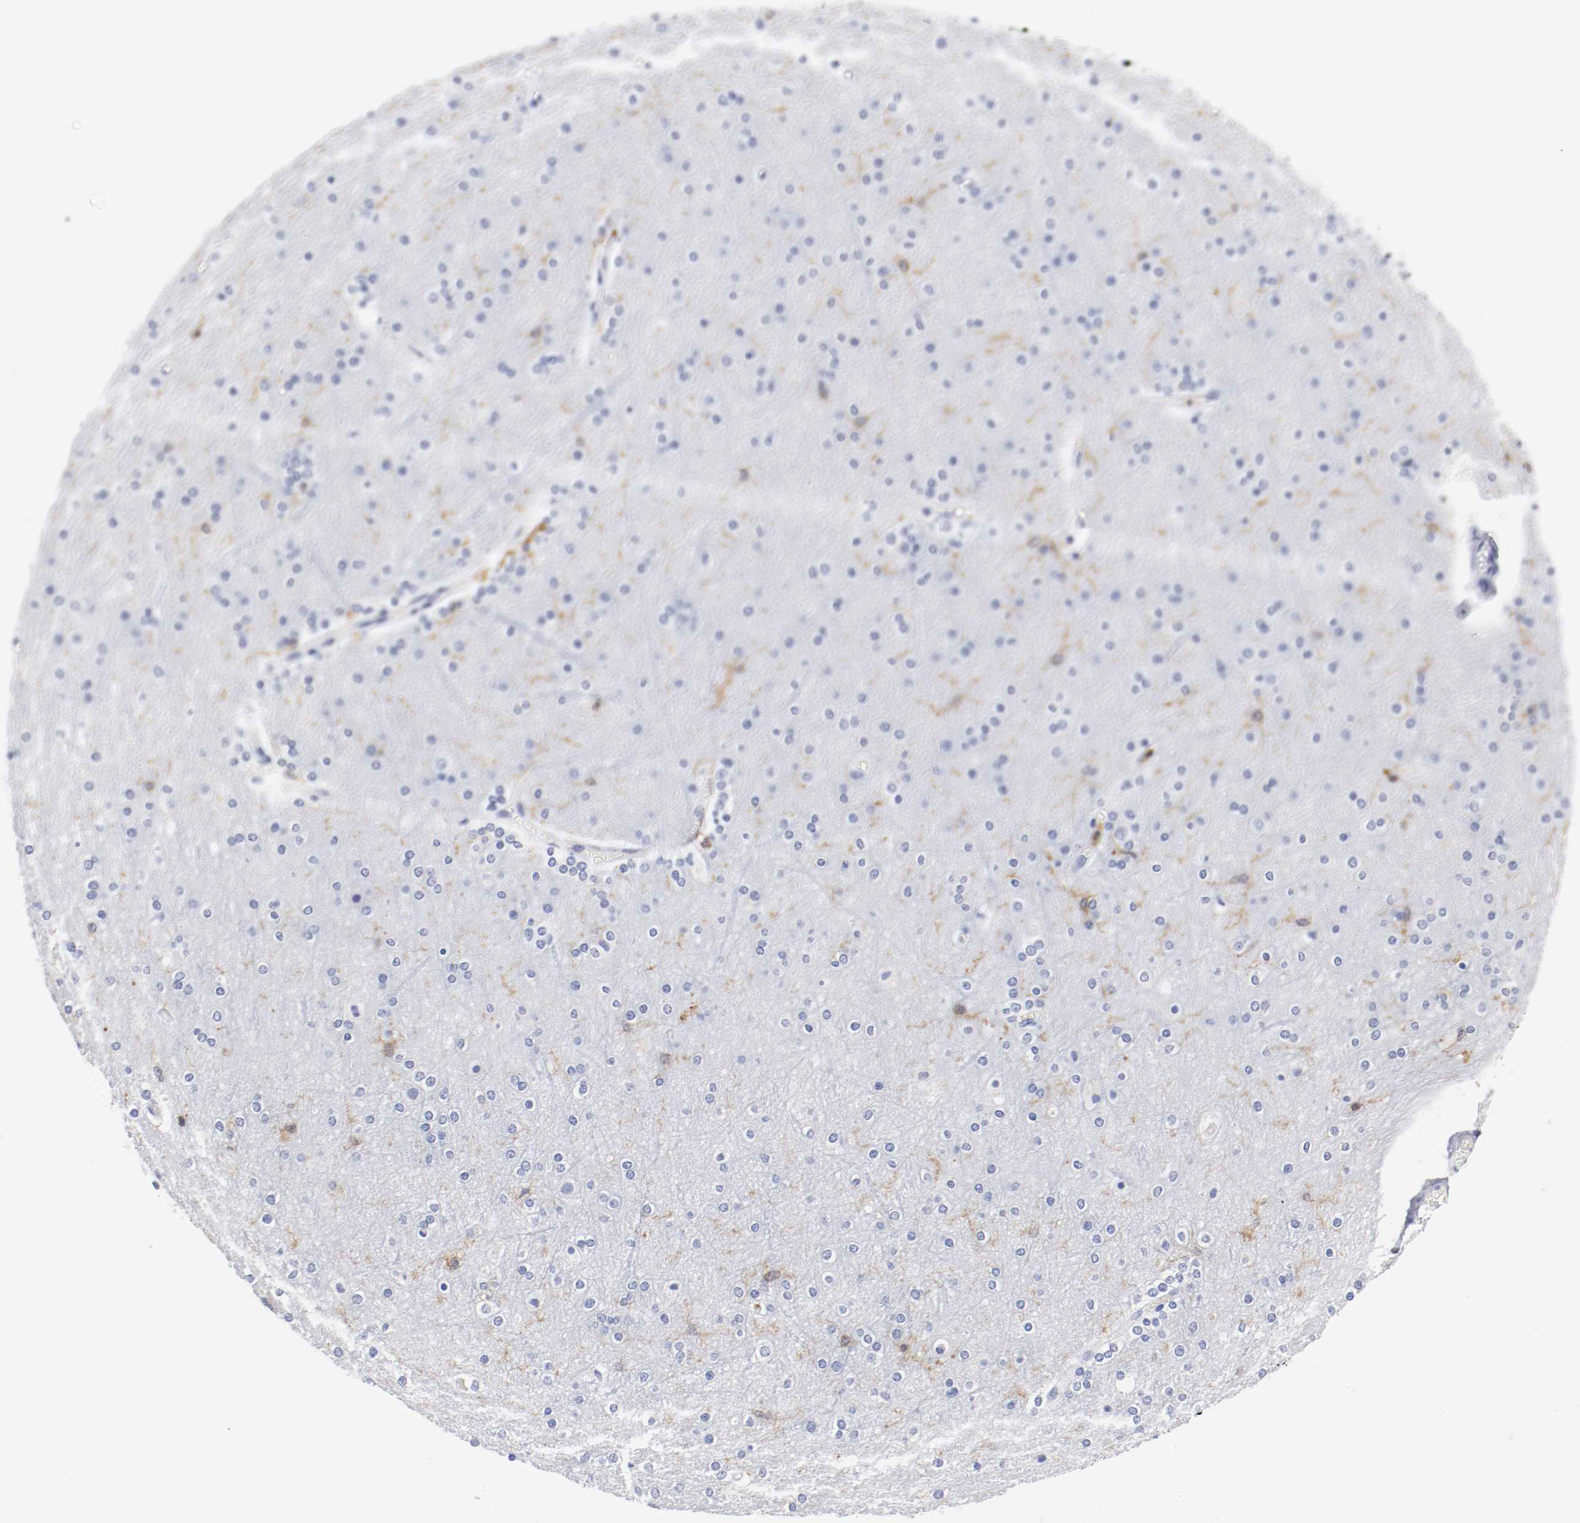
{"staining": {"intensity": "negative", "quantity": "none", "location": "none"}, "tissue": "cerebral cortex", "cell_type": "Endothelial cells", "image_type": "normal", "snomed": [{"axis": "morphology", "description": "Normal tissue, NOS"}, {"axis": "topography", "description": "Cerebral cortex"}], "caption": "Endothelial cells show no significant positivity in normal cerebral cortex. (DAB (3,3'-diaminobenzidine) immunohistochemistry visualized using brightfield microscopy, high magnification).", "gene": "ITGAX", "patient": {"sex": "female", "age": 54}}